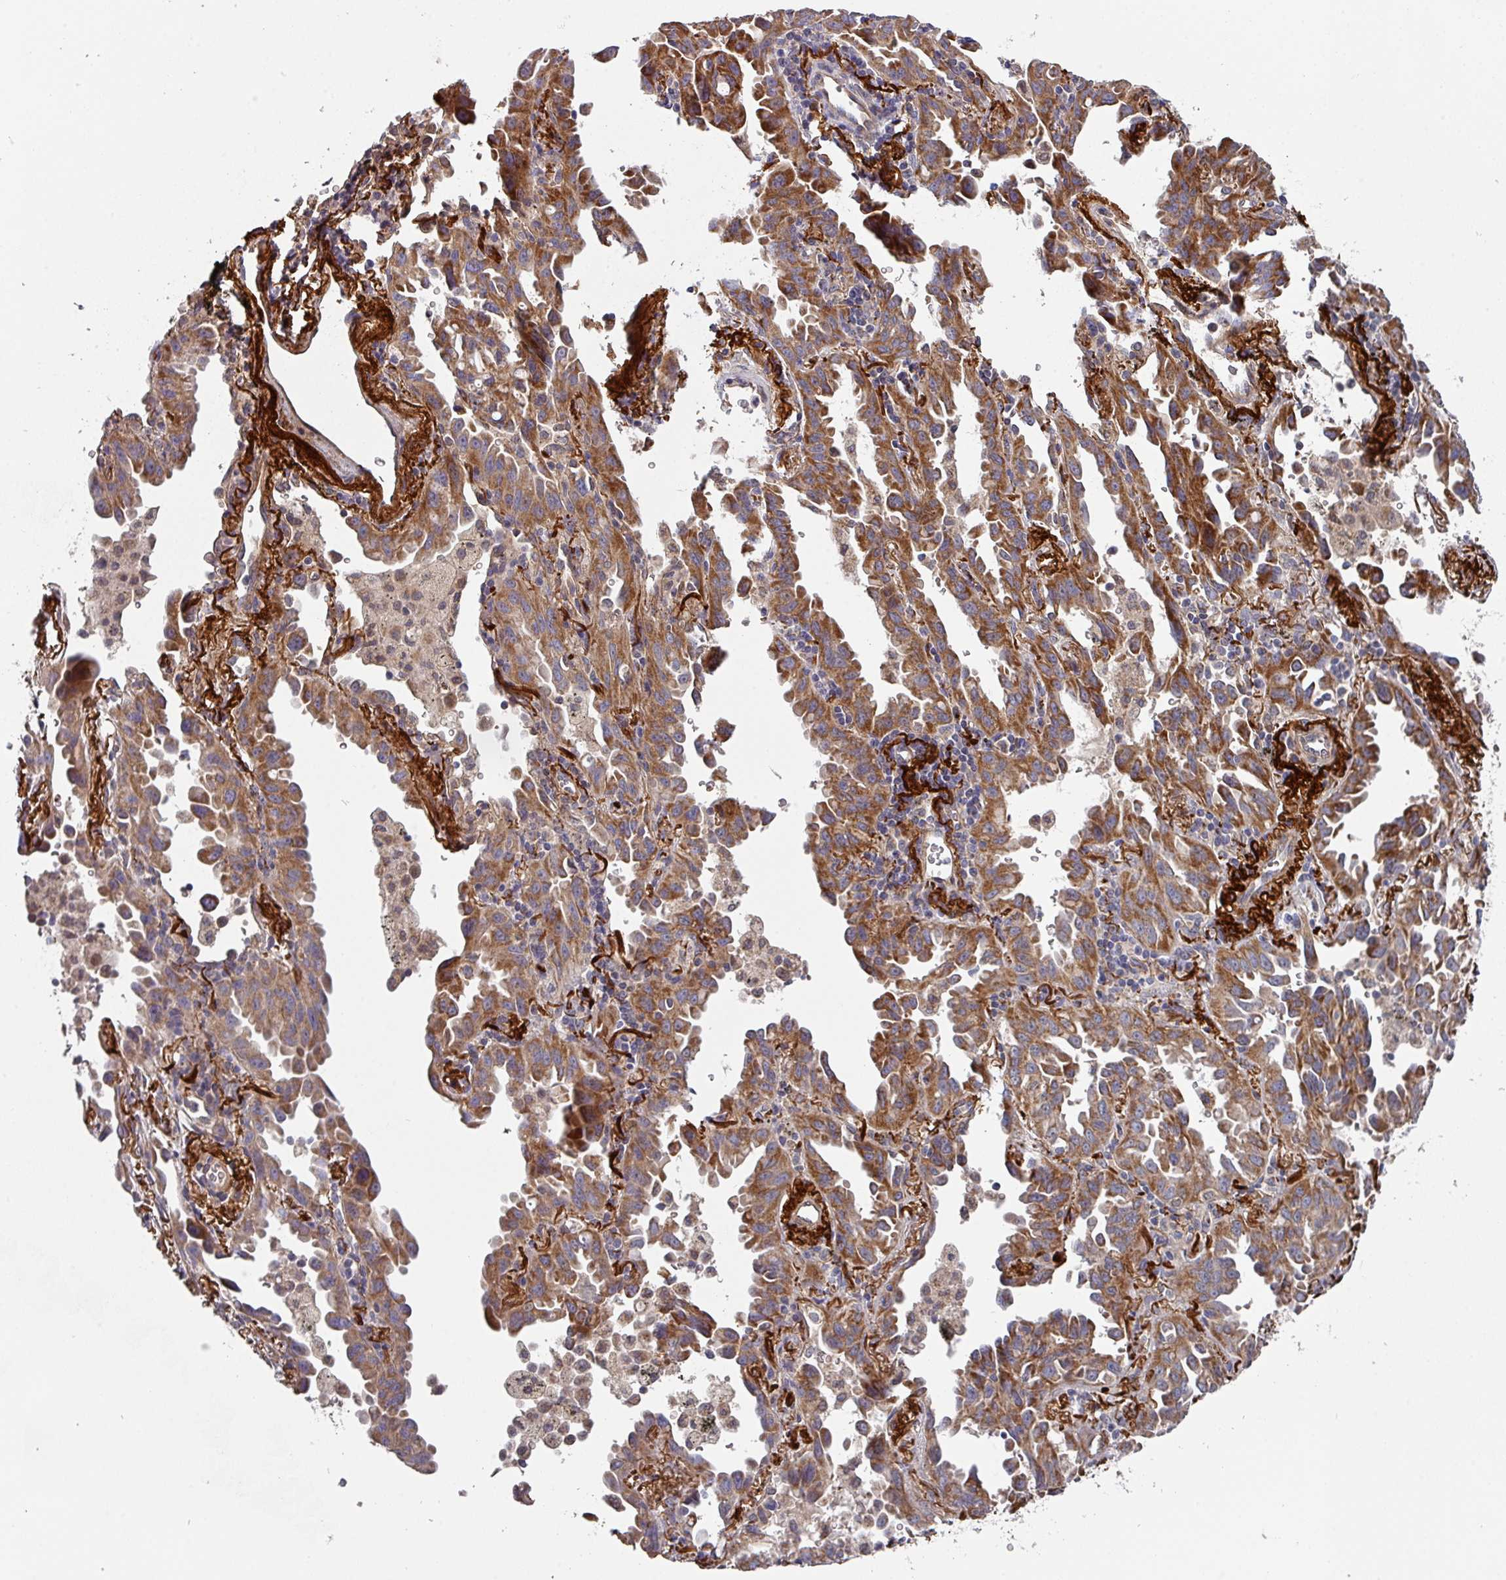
{"staining": {"intensity": "moderate", "quantity": ">75%", "location": "cytoplasmic/membranous"}, "tissue": "lung cancer", "cell_type": "Tumor cells", "image_type": "cancer", "snomed": [{"axis": "morphology", "description": "Adenocarcinoma, NOS"}, {"axis": "topography", "description": "Lung"}], "caption": "Tumor cells reveal medium levels of moderate cytoplasmic/membranous expression in approximately >75% of cells in human lung cancer (adenocarcinoma).", "gene": "DCAF12L2", "patient": {"sex": "male", "age": 68}}